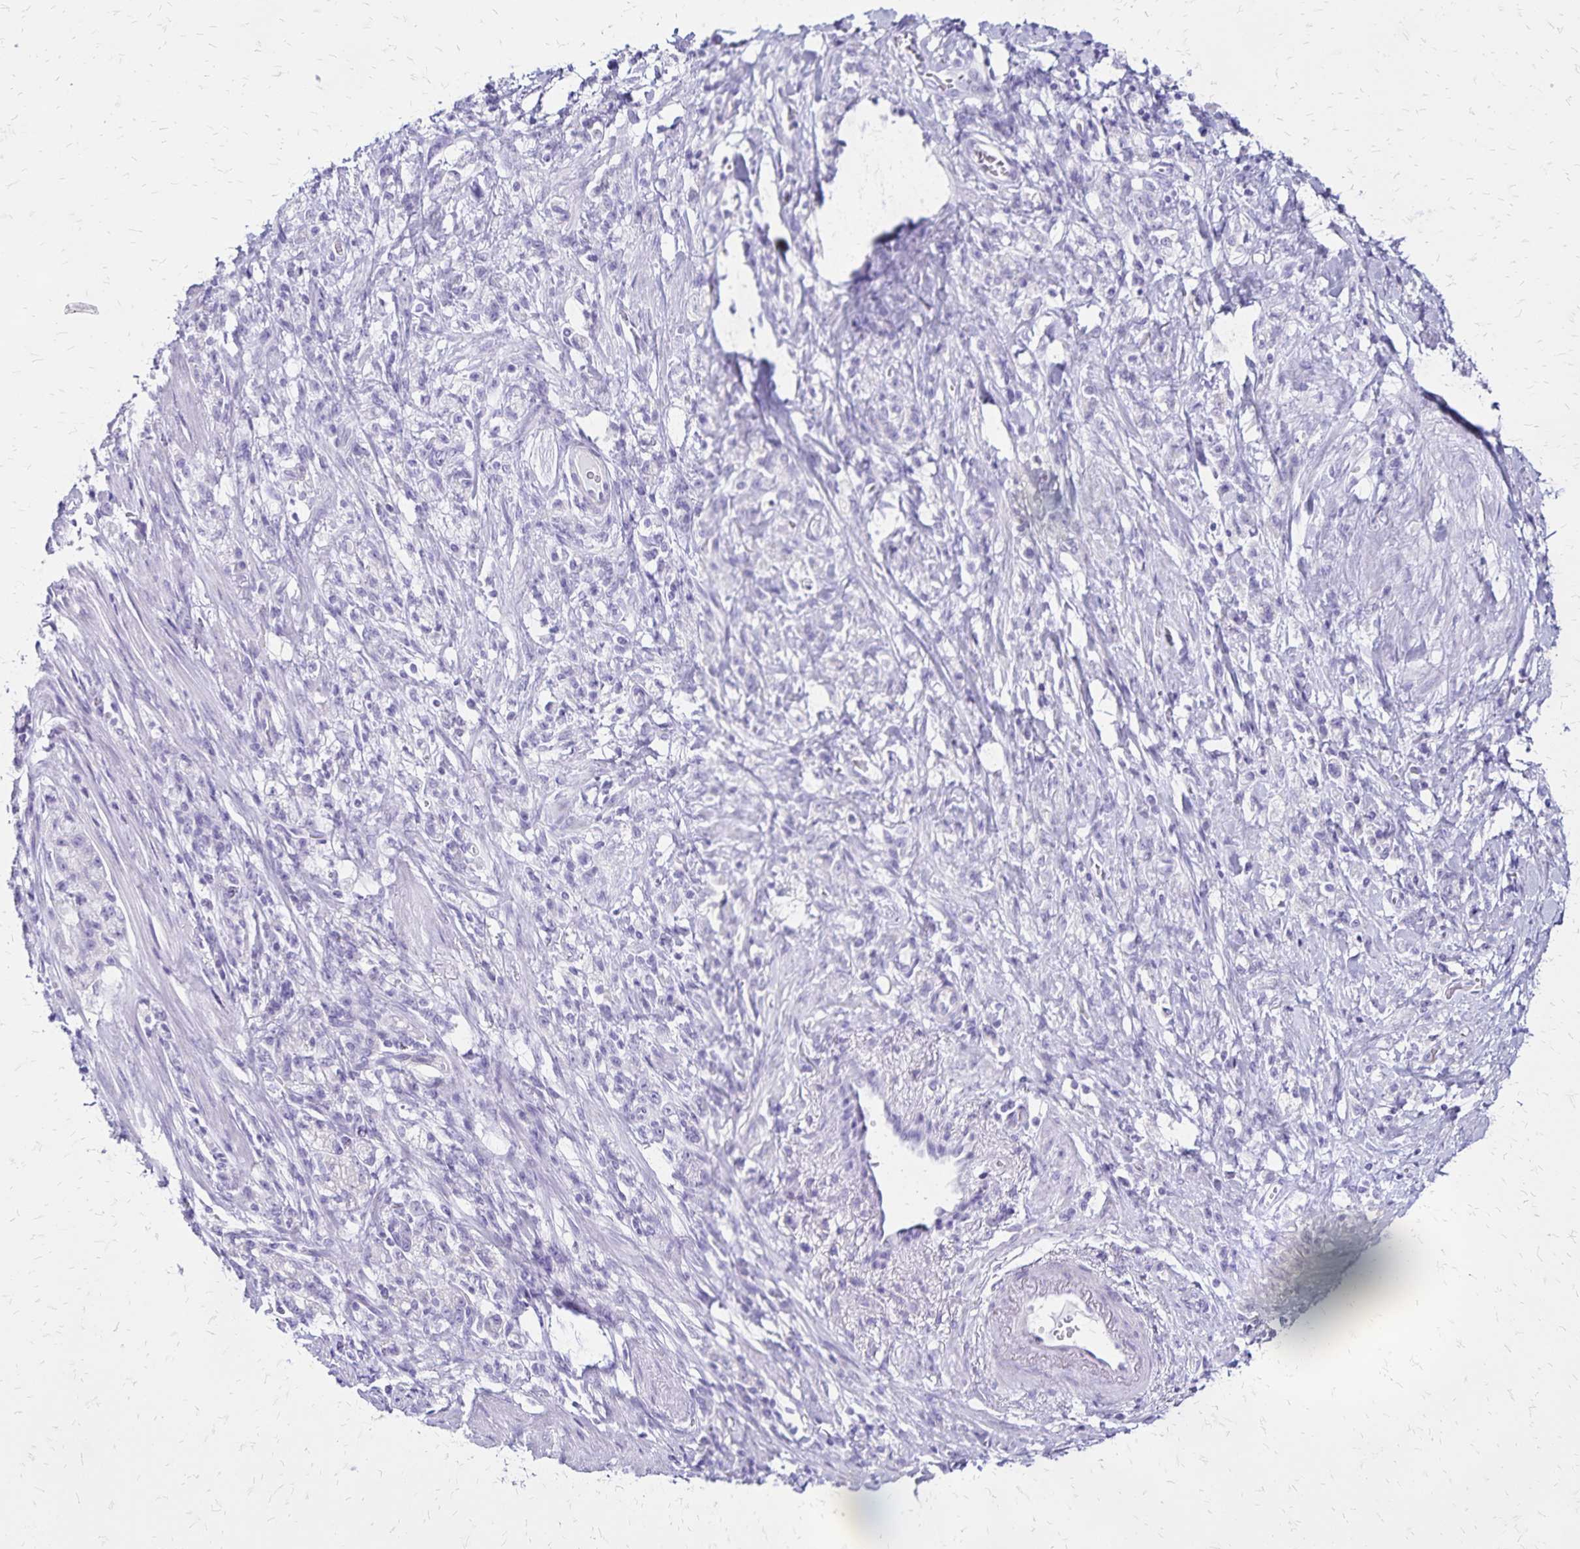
{"staining": {"intensity": "negative", "quantity": "none", "location": "none"}, "tissue": "stomach cancer", "cell_type": "Tumor cells", "image_type": "cancer", "snomed": [{"axis": "morphology", "description": "Adenocarcinoma, NOS"}, {"axis": "topography", "description": "Stomach"}], "caption": "An IHC photomicrograph of stomach adenocarcinoma is shown. There is no staining in tumor cells of stomach adenocarcinoma.", "gene": "LIN28B", "patient": {"sex": "male", "age": 77}}